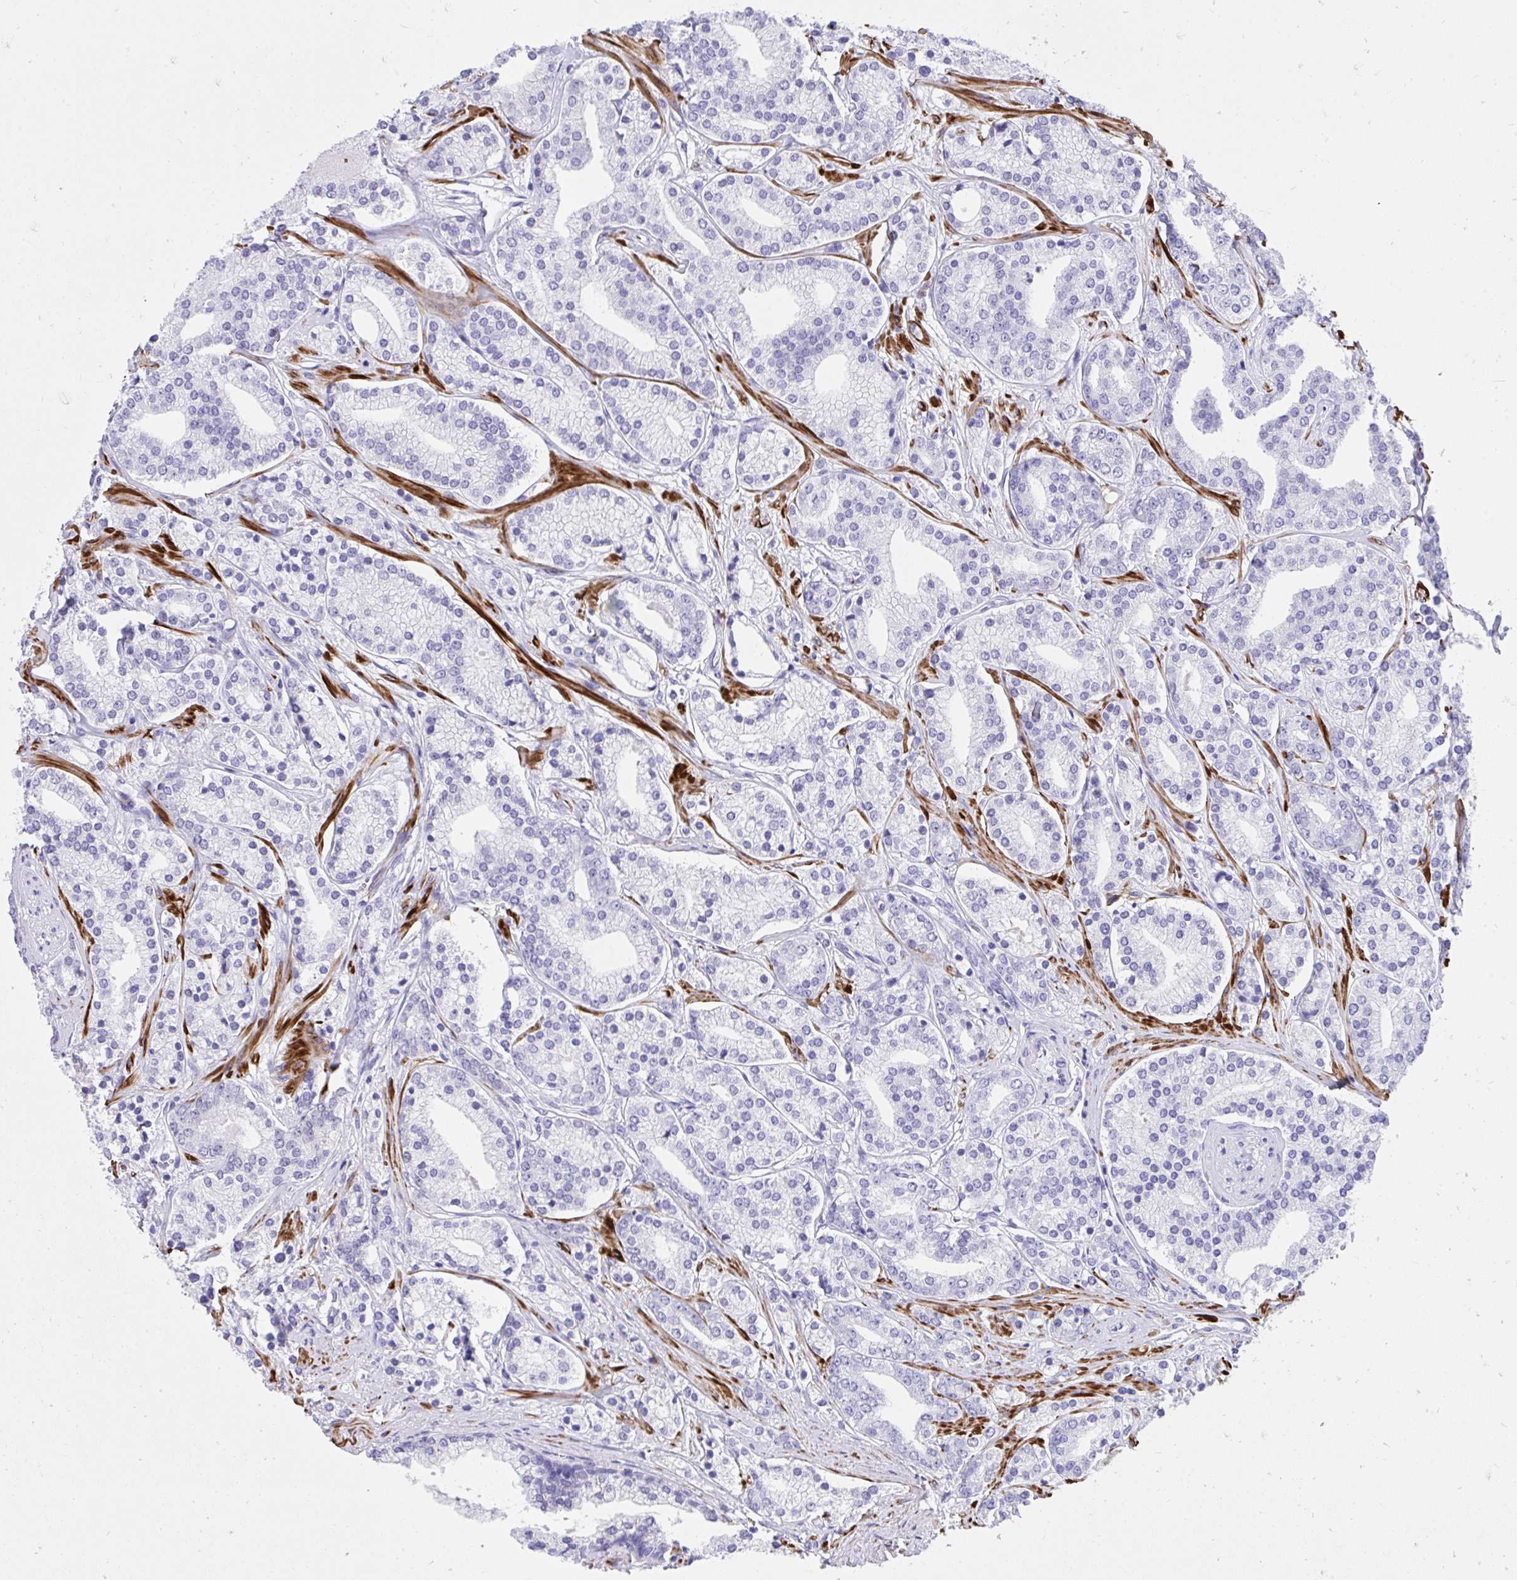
{"staining": {"intensity": "negative", "quantity": "none", "location": "none"}, "tissue": "prostate cancer", "cell_type": "Tumor cells", "image_type": "cancer", "snomed": [{"axis": "morphology", "description": "Adenocarcinoma, High grade"}, {"axis": "topography", "description": "Prostate"}], "caption": "This photomicrograph is of prostate cancer (adenocarcinoma (high-grade)) stained with immunohistochemistry (IHC) to label a protein in brown with the nuclei are counter-stained blue. There is no positivity in tumor cells. The staining is performed using DAB (3,3'-diaminobenzidine) brown chromogen with nuclei counter-stained in using hematoxylin.", "gene": "KCNN4", "patient": {"sex": "male", "age": 58}}